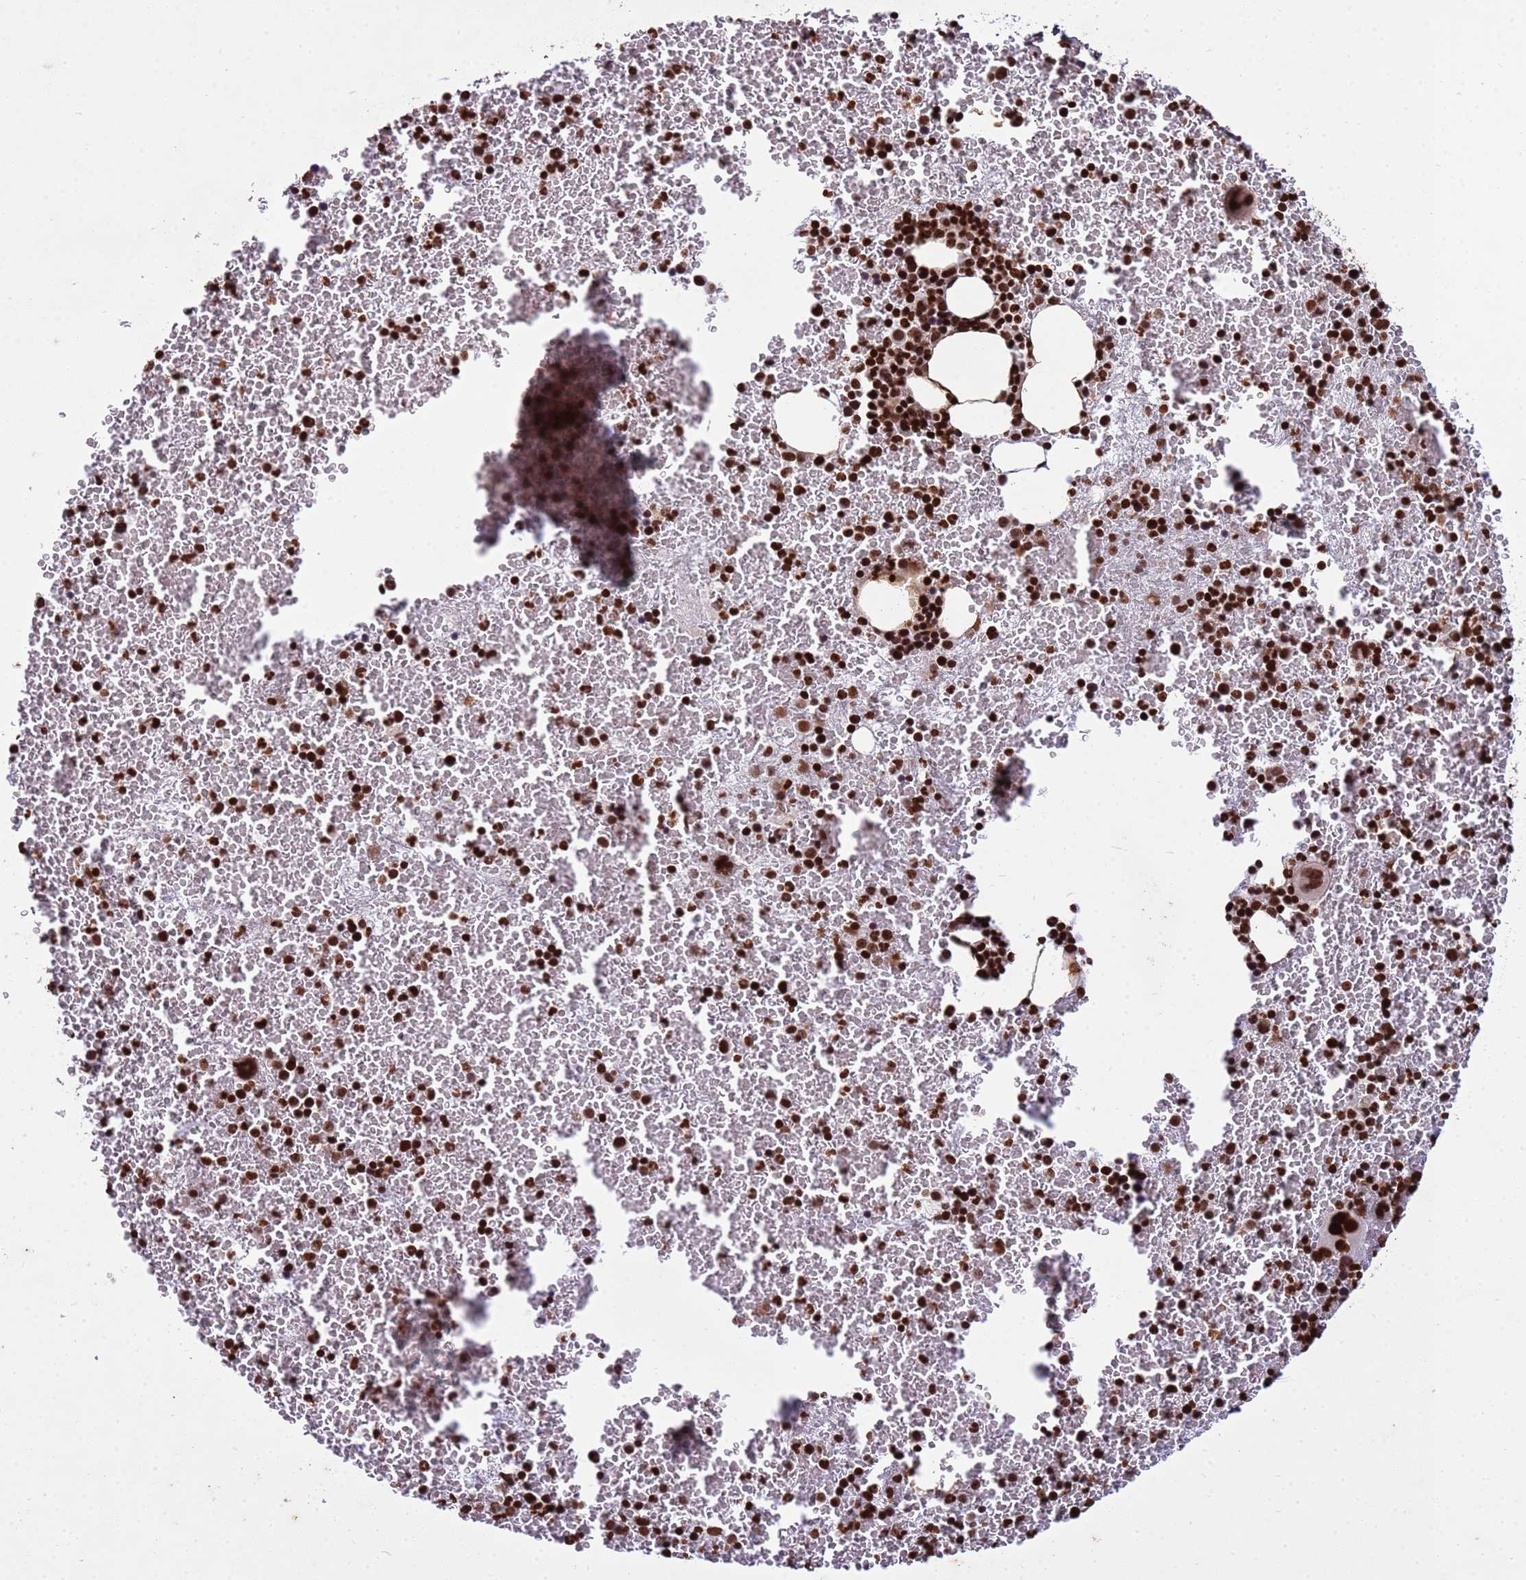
{"staining": {"intensity": "strong", "quantity": ">75%", "location": "nuclear"}, "tissue": "bone marrow", "cell_type": "Hematopoietic cells", "image_type": "normal", "snomed": [{"axis": "morphology", "description": "Normal tissue, NOS"}, {"axis": "topography", "description": "Bone marrow"}], "caption": "DAB immunohistochemical staining of benign bone marrow exhibits strong nuclear protein expression in approximately >75% of hematopoietic cells. (DAB IHC, brown staining for protein, blue staining for nuclei).", "gene": "H3", "patient": {"sex": "male", "age": 11}}